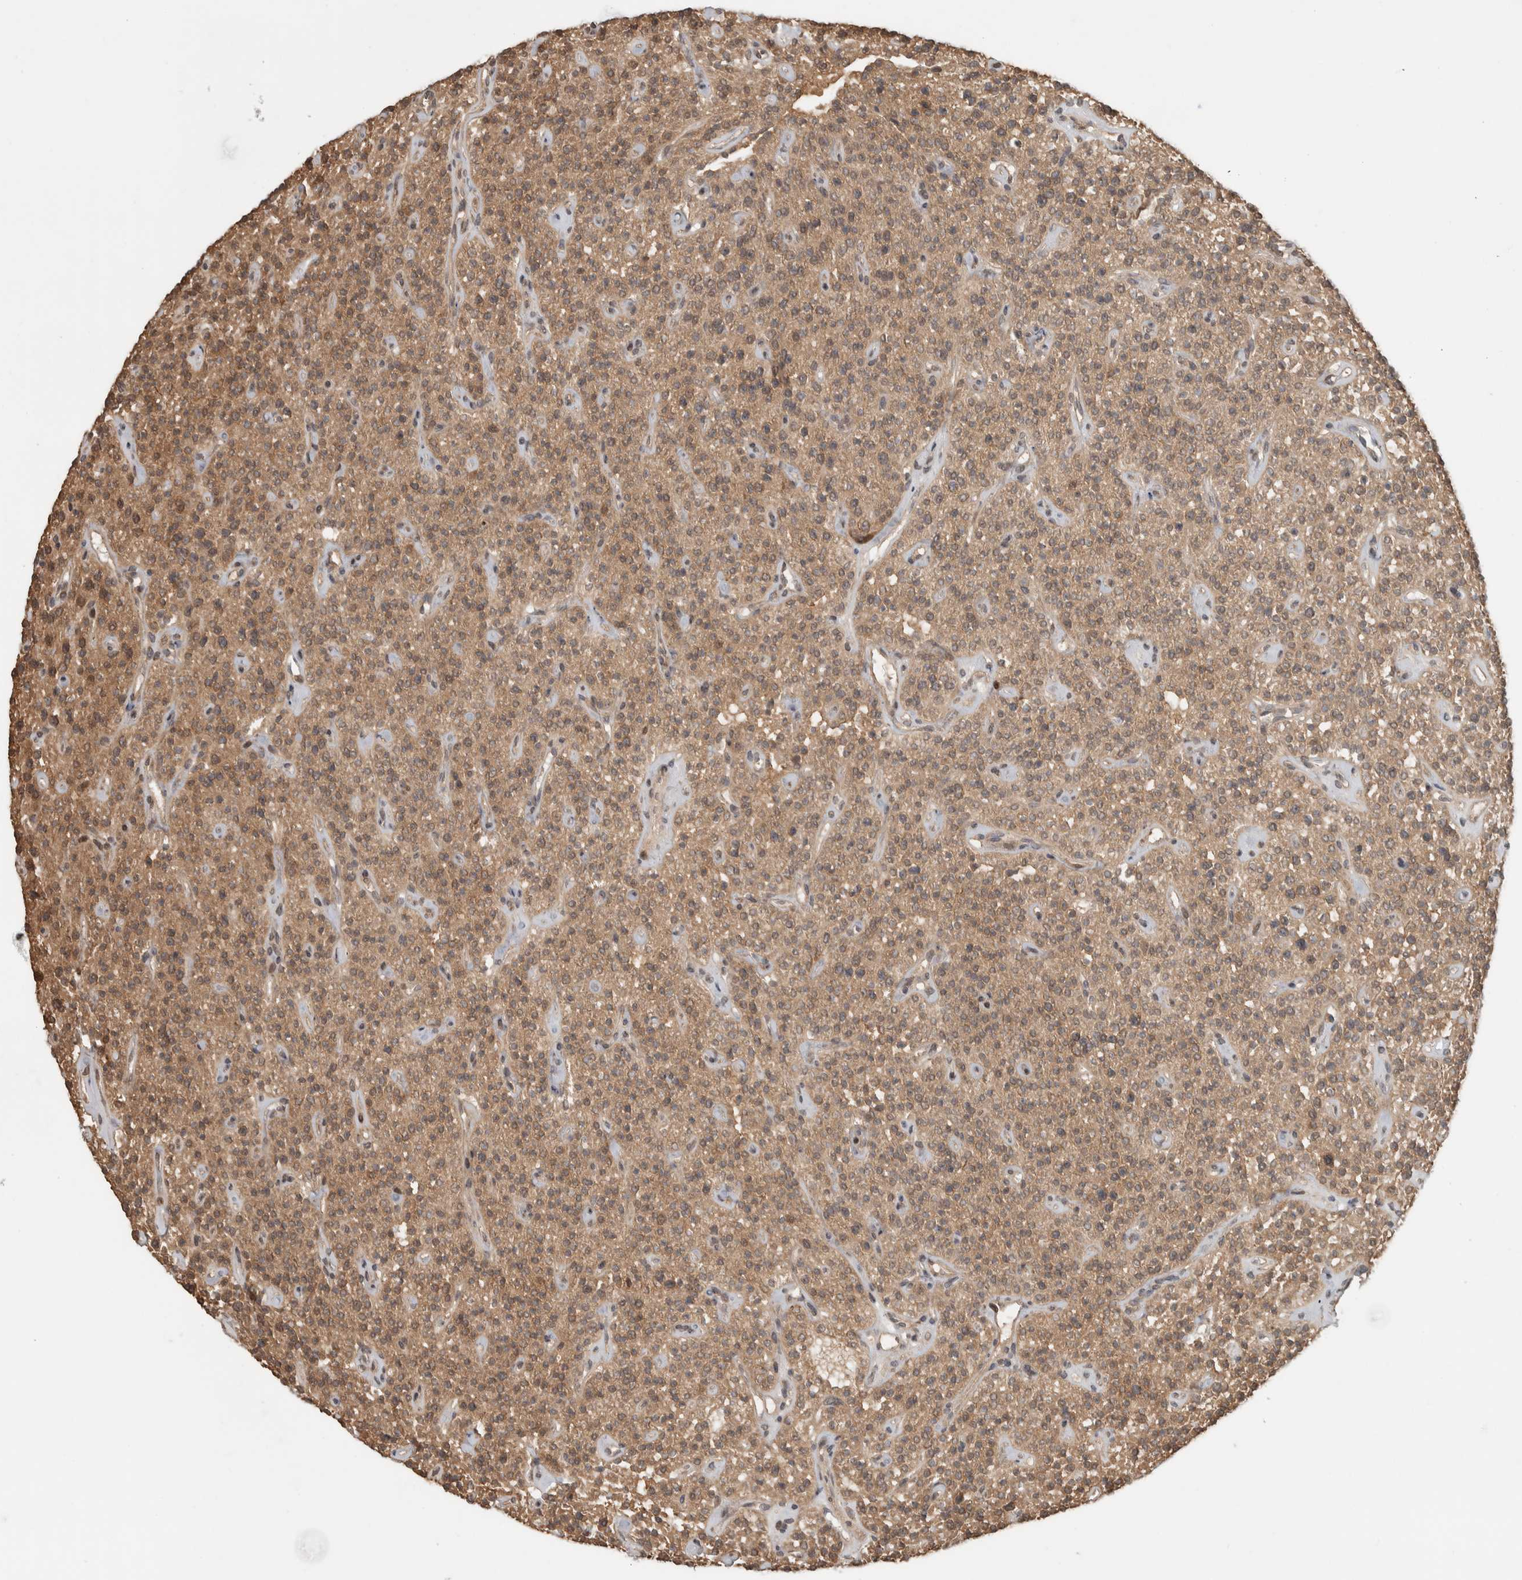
{"staining": {"intensity": "strong", "quantity": ">75%", "location": "cytoplasmic/membranous"}, "tissue": "parathyroid gland", "cell_type": "Glandular cells", "image_type": "normal", "snomed": [{"axis": "morphology", "description": "Normal tissue, NOS"}, {"axis": "topography", "description": "Parathyroid gland"}], "caption": "Glandular cells exhibit high levels of strong cytoplasmic/membranous positivity in about >75% of cells in normal human parathyroid gland.", "gene": "CNTROB", "patient": {"sex": "male", "age": 46}}